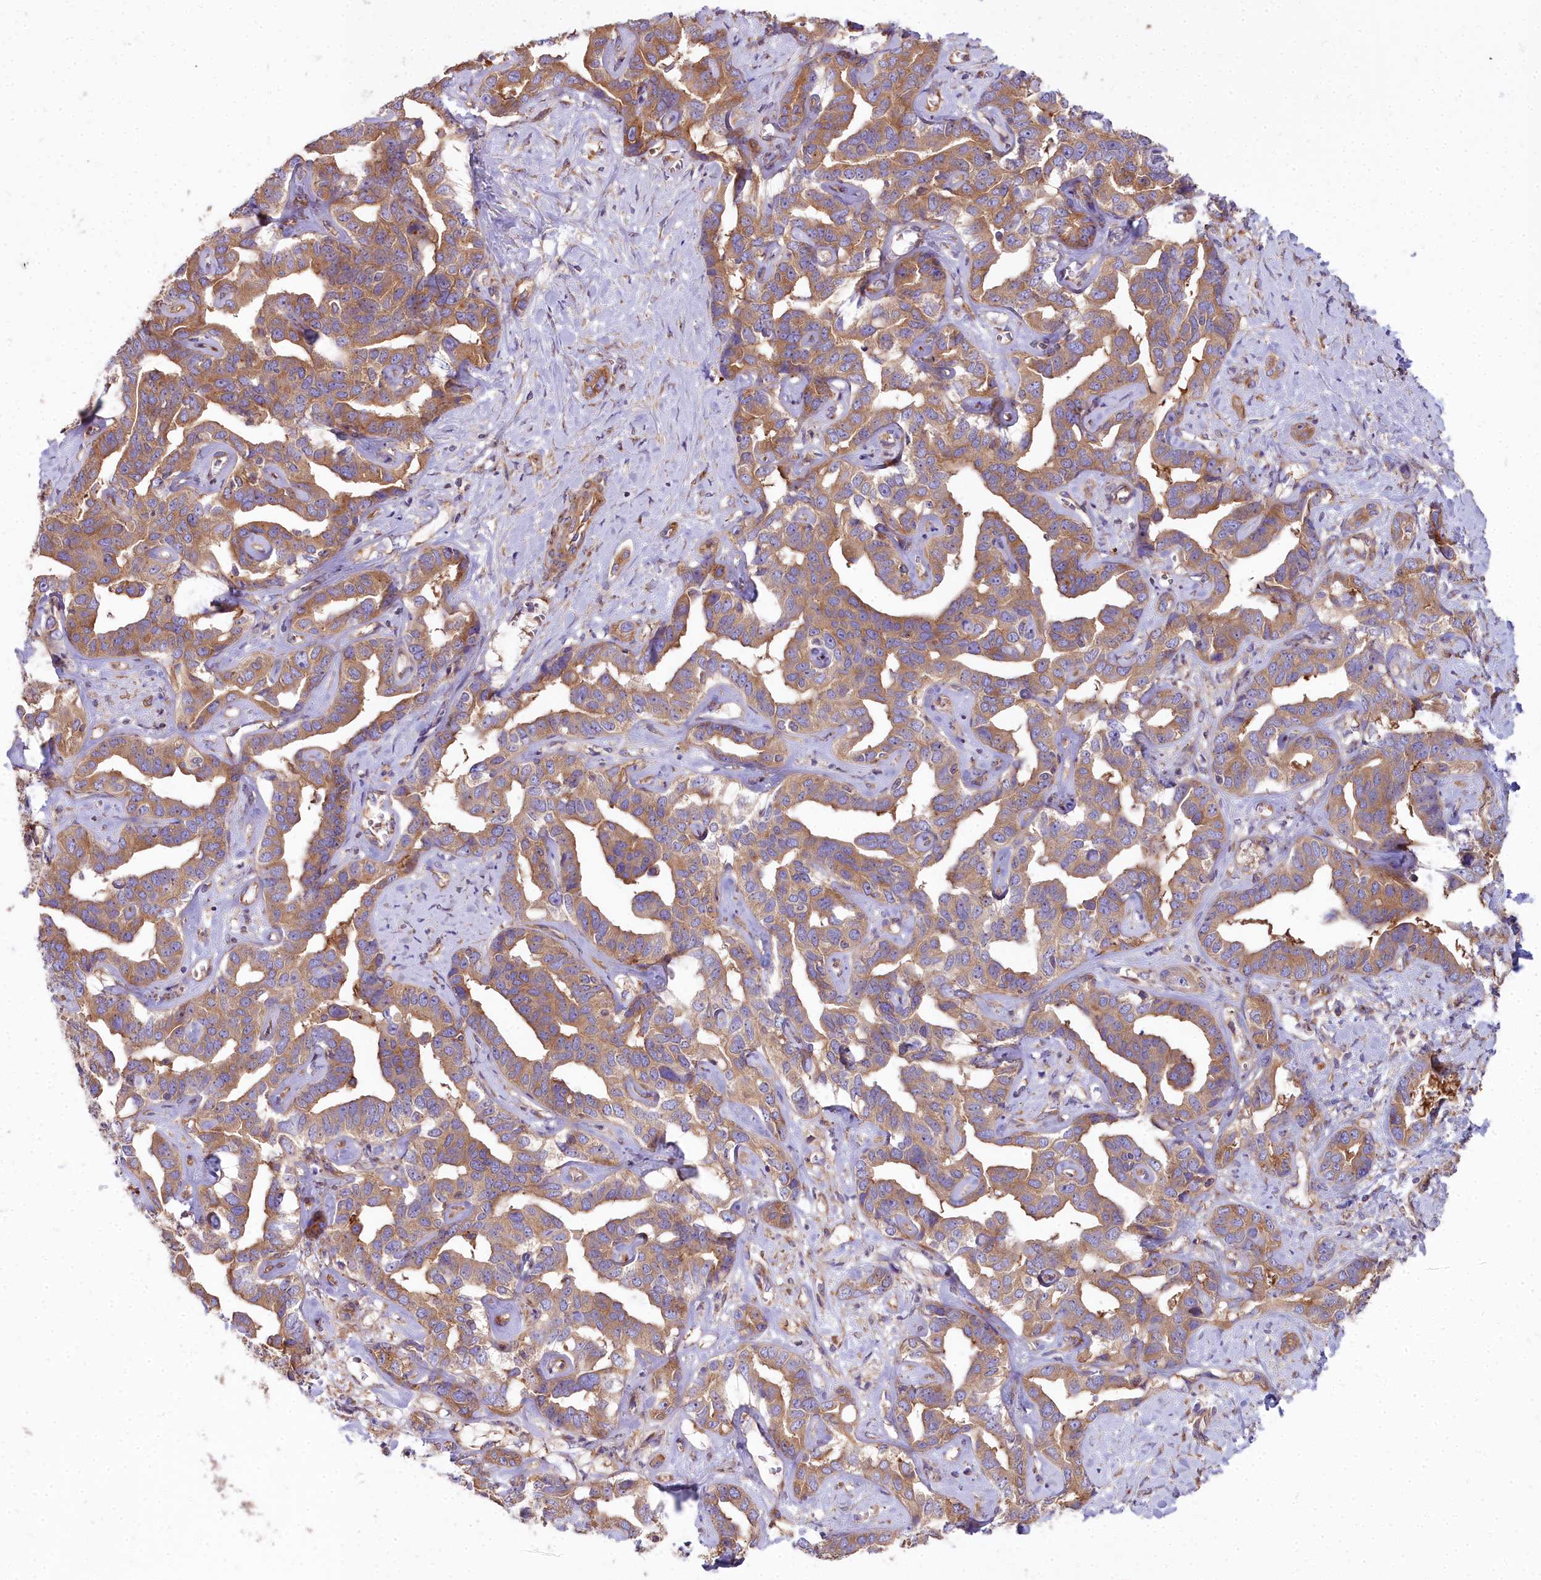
{"staining": {"intensity": "moderate", "quantity": ">75%", "location": "cytoplasmic/membranous"}, "tissue": "liver cancer", "cell_type": "Tumor cells", "image_type": "cancer", "snomed": [{"axis": "morphology", "description": "Cholangiocarcinoma"}, {"axis": "topography", "description": "Liver"}], "caption": "Immunohistochemistry (IHC) photomicrograph of human liver cholangiocarcinoma stained for a protein (brown), which shows medium levels of moderate cytoplasmic/membranous expression in approximately >75% of tumor cells.", "gene": "DCTN3", "patient": {"sex": "male", "age": 59}}